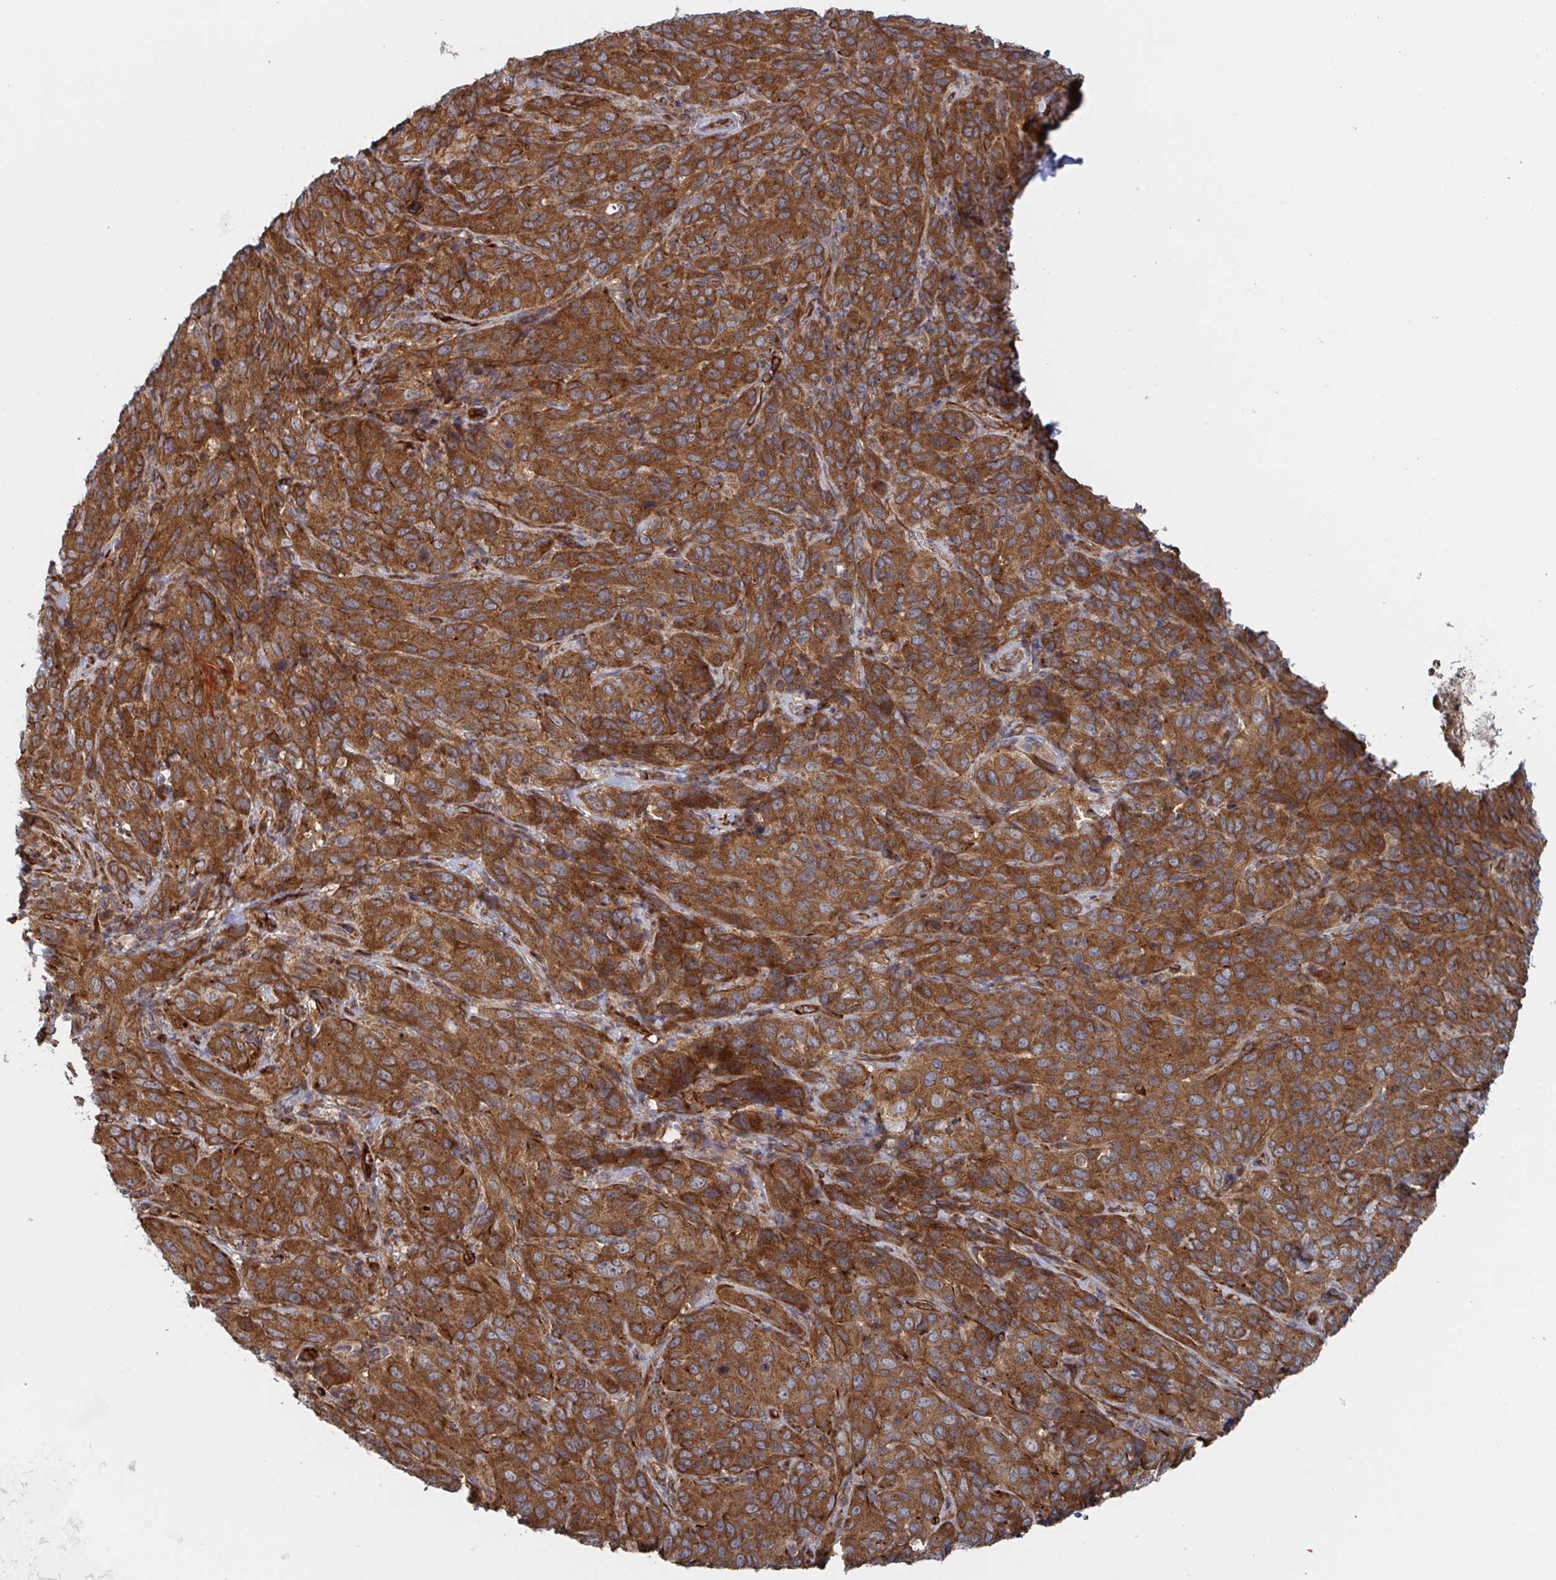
{"staining": {"intensity": "strong", "quantity": ">75%", "location": "cytoplasmic/membranous"}, "tissue": "cervical cancer", "cell_type": "Tumor cells", "image_type": "cancer", "snomed": [{"axis": "morphology", "description": "Squamous cell carcinoma, NOS"}, {"axis": "topography", "description": "Cervix"}], "caption": "Immunohistochemical staining of human cervical cancer reveals strong cytoplasmic/membranous protein expression in approximately >75% of tumor cells. Nuclei are stained in blue.", "gene": "DVL3", "patient": {"sex": "female", "age": 51}}